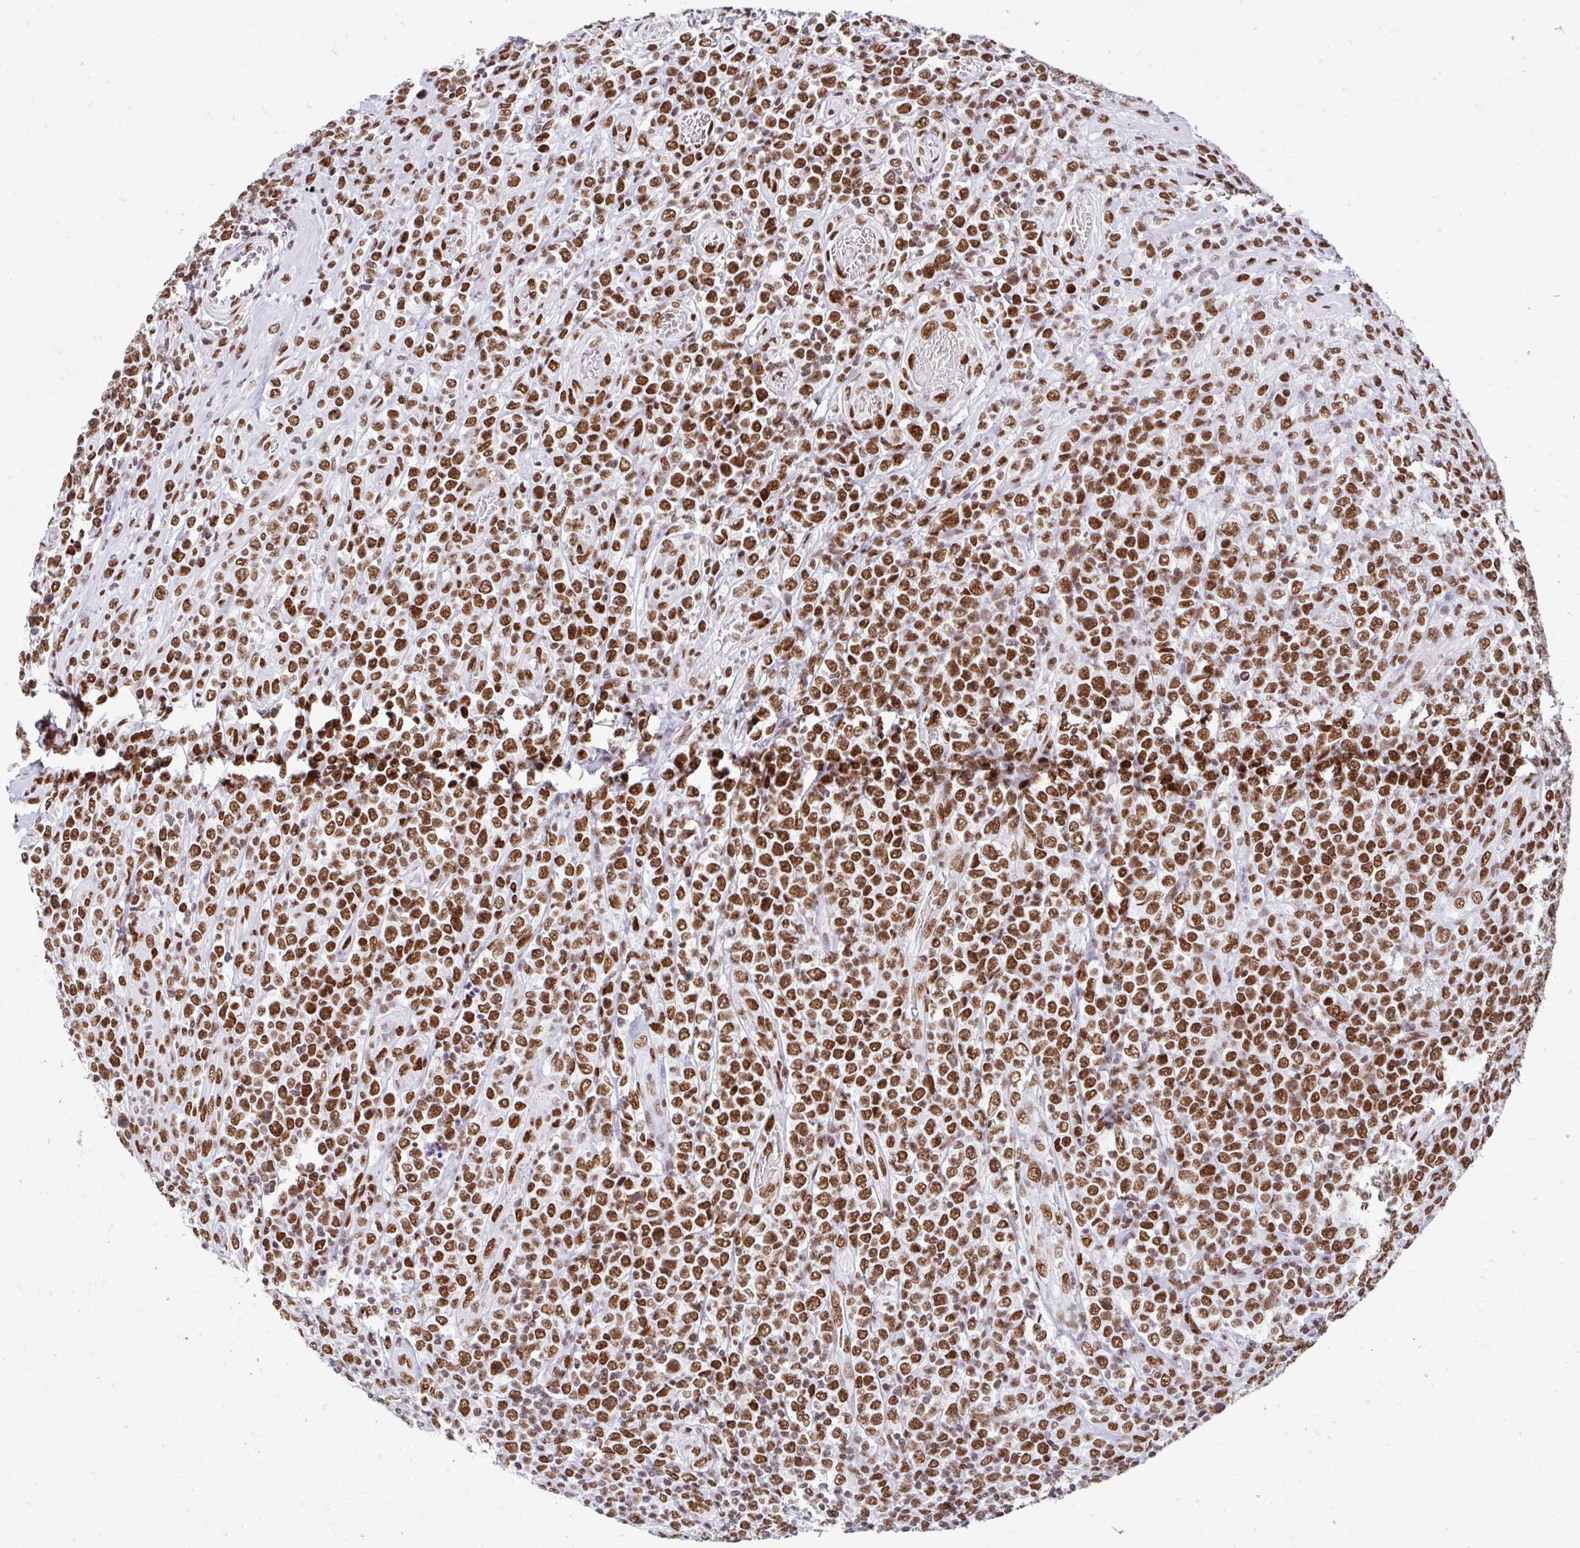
{"staining": {"intensity": "strong", "quantity": ">75%", "location": "nuclear"}, "tissue": "lymphoma", "cell_type": "Tumor cells", "image_type": "cancer", "snomed": [{"axis": "morphology", "description": "Malignant lymphoma, non-Hodgkin's type, High grade"}, {"axis": "topography", "description": "Soft tissue"}], "caption": "DAB immunohistochemical staining of human malignant lymphoma, non-Hodgkin's type (high-grade) reveals strong nuclear protein staining in approximately >75% of tumor cells. Using DAB (3,3'-diaminobenzidine) (brown) and hematoxylin (blue) stains, captured at high magnification using brightfield microscopy.", "gene": "KHDRBS1", "patient": {"sex": "female", "age": 56}}